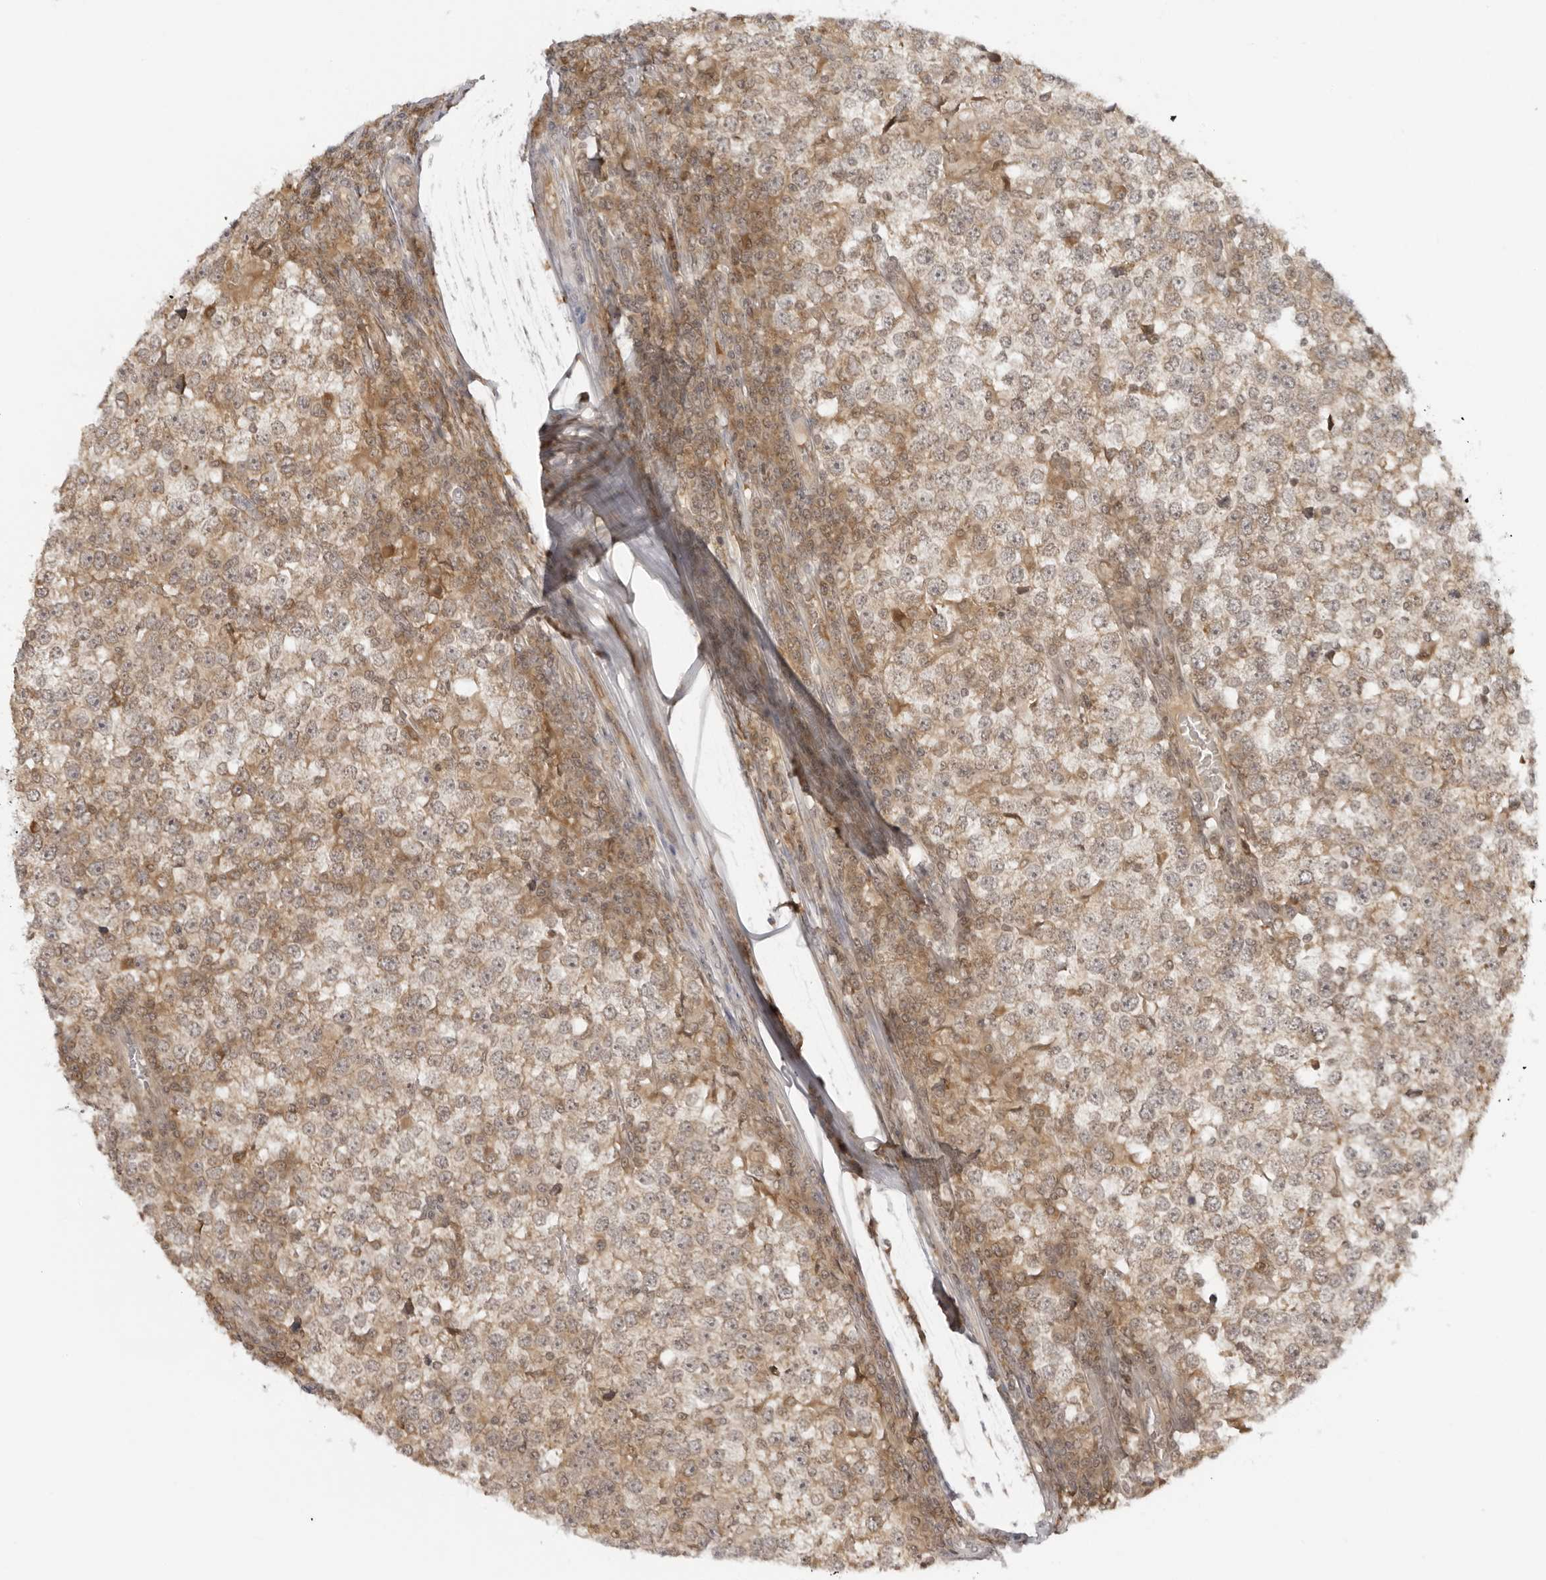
{"staining": {"intensity": "moderate", "quantity": ">75%", "location": "cytoplasmic/membranous"}, "tissue": "testis cancer", "cell_type": "Tumor cells", "image_type": "cancer", "snomed": [{"axis": "morphology", "description": "Seminoma, NOS"}, {"axis": "topography", "description": "Testis"}], "caption": "About >75% of tumor cells in testis seminoma exhibit moderate cytoplasmic/membranous protein positivity as visualized by brown immunohistochemical staining.", "gene": "PRRC2C", "patient": {"sex": "male", "age": 65}}